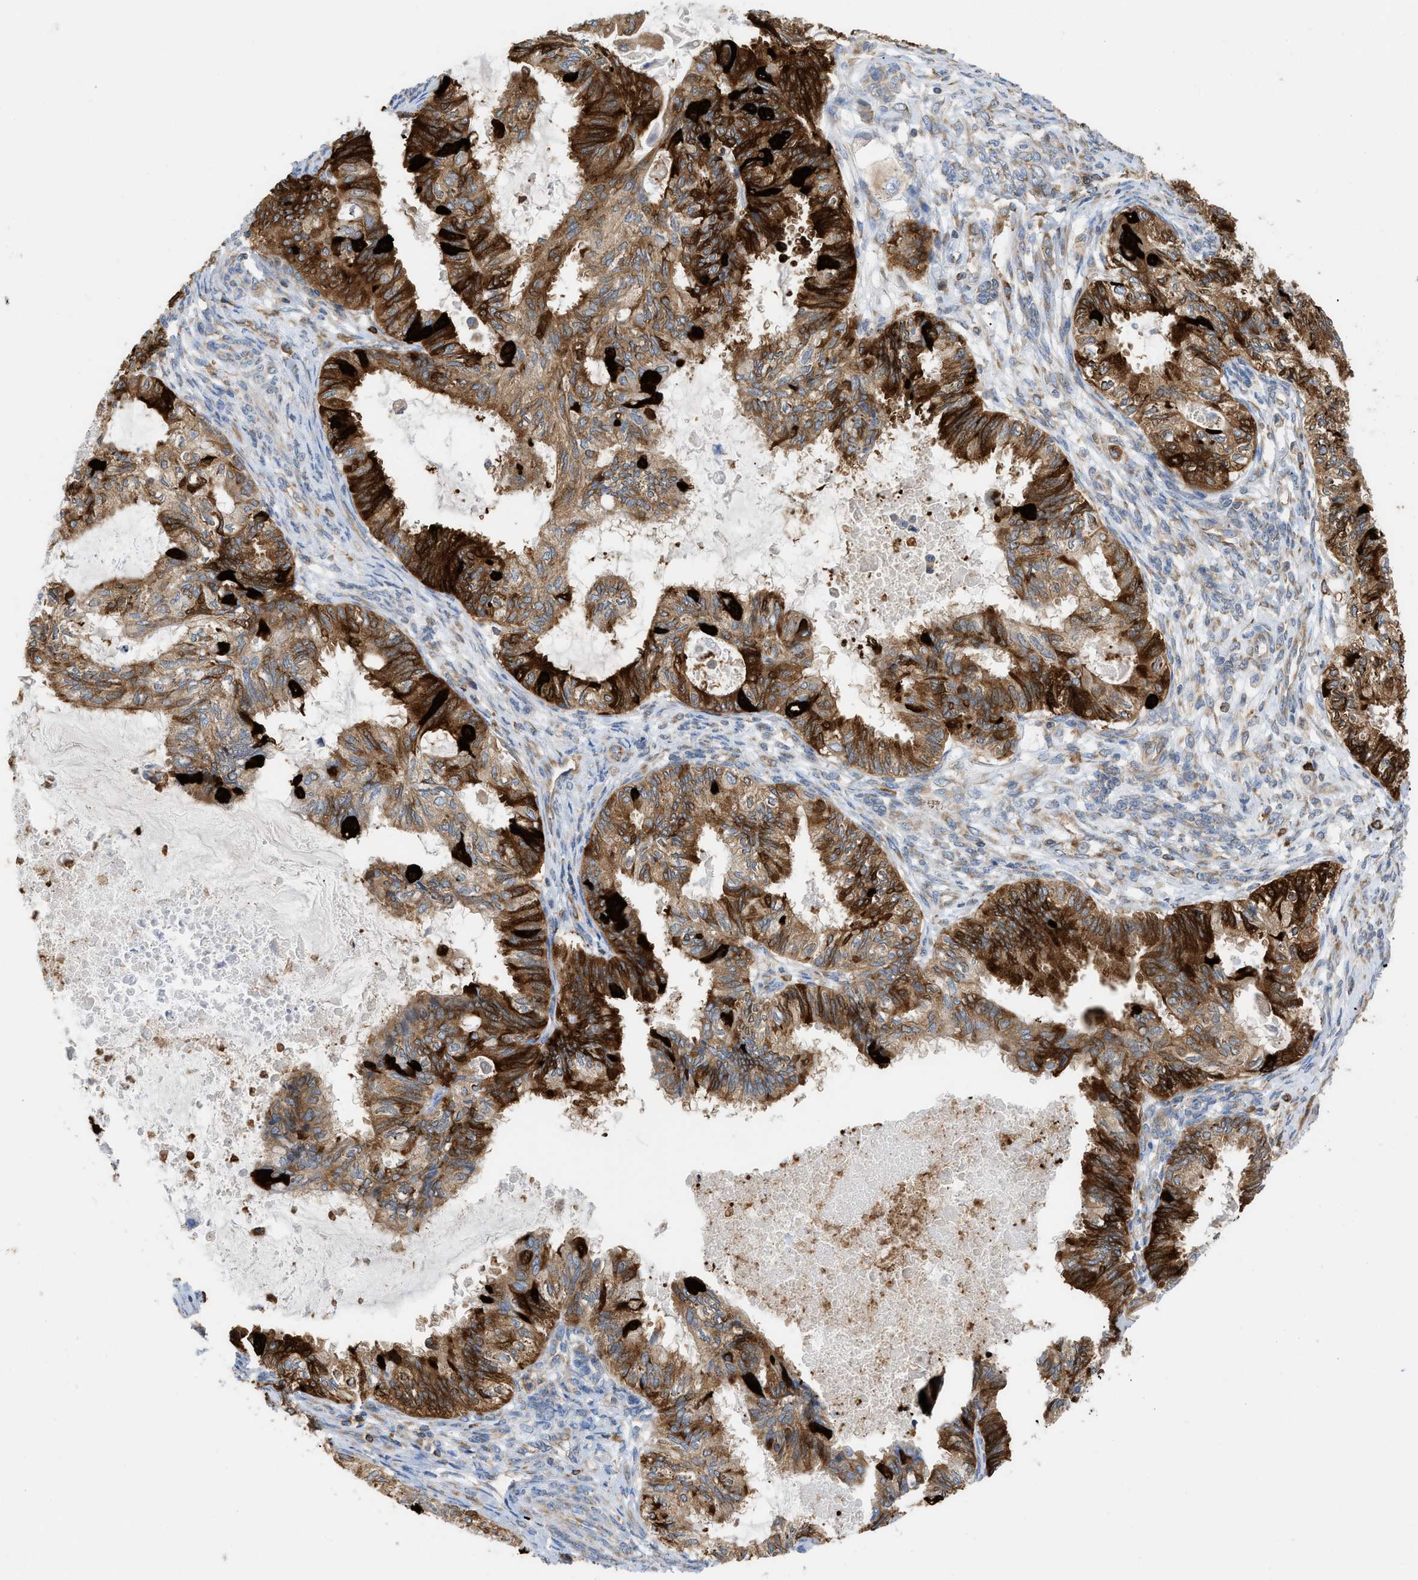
{"staining": {"intensity": "strong", "quantity": ">75%", "location": "cytoplasmic/membranous"}, "tissue": "cervical cancer", "cell_type": "Tumor cells", "image_type": "cancer", "snomed": [{"axis": "morphology", "description": "Normal tissue, NOS"}, {"axis": "morphology", "description": "Adenocarcinoma, NOS"}, {"axis": "topography", "description": "Cervix"}, {"axis": "topography", "description": "Endometrium"}], "caption": "IHC staining of cervical adenocarcinoma, which shows high levels of strong cytoplasmic/membranous positivity in approximately >75% of tumor cells indicating strong cytoplasmic/membranous protein expression. The staining was performed using DAB (brown) for protein detection and nuclei were counterstained in hematoxylin (blue).", "gene": "GPAT4", "patient": {"sex": "female", "age": 86}}